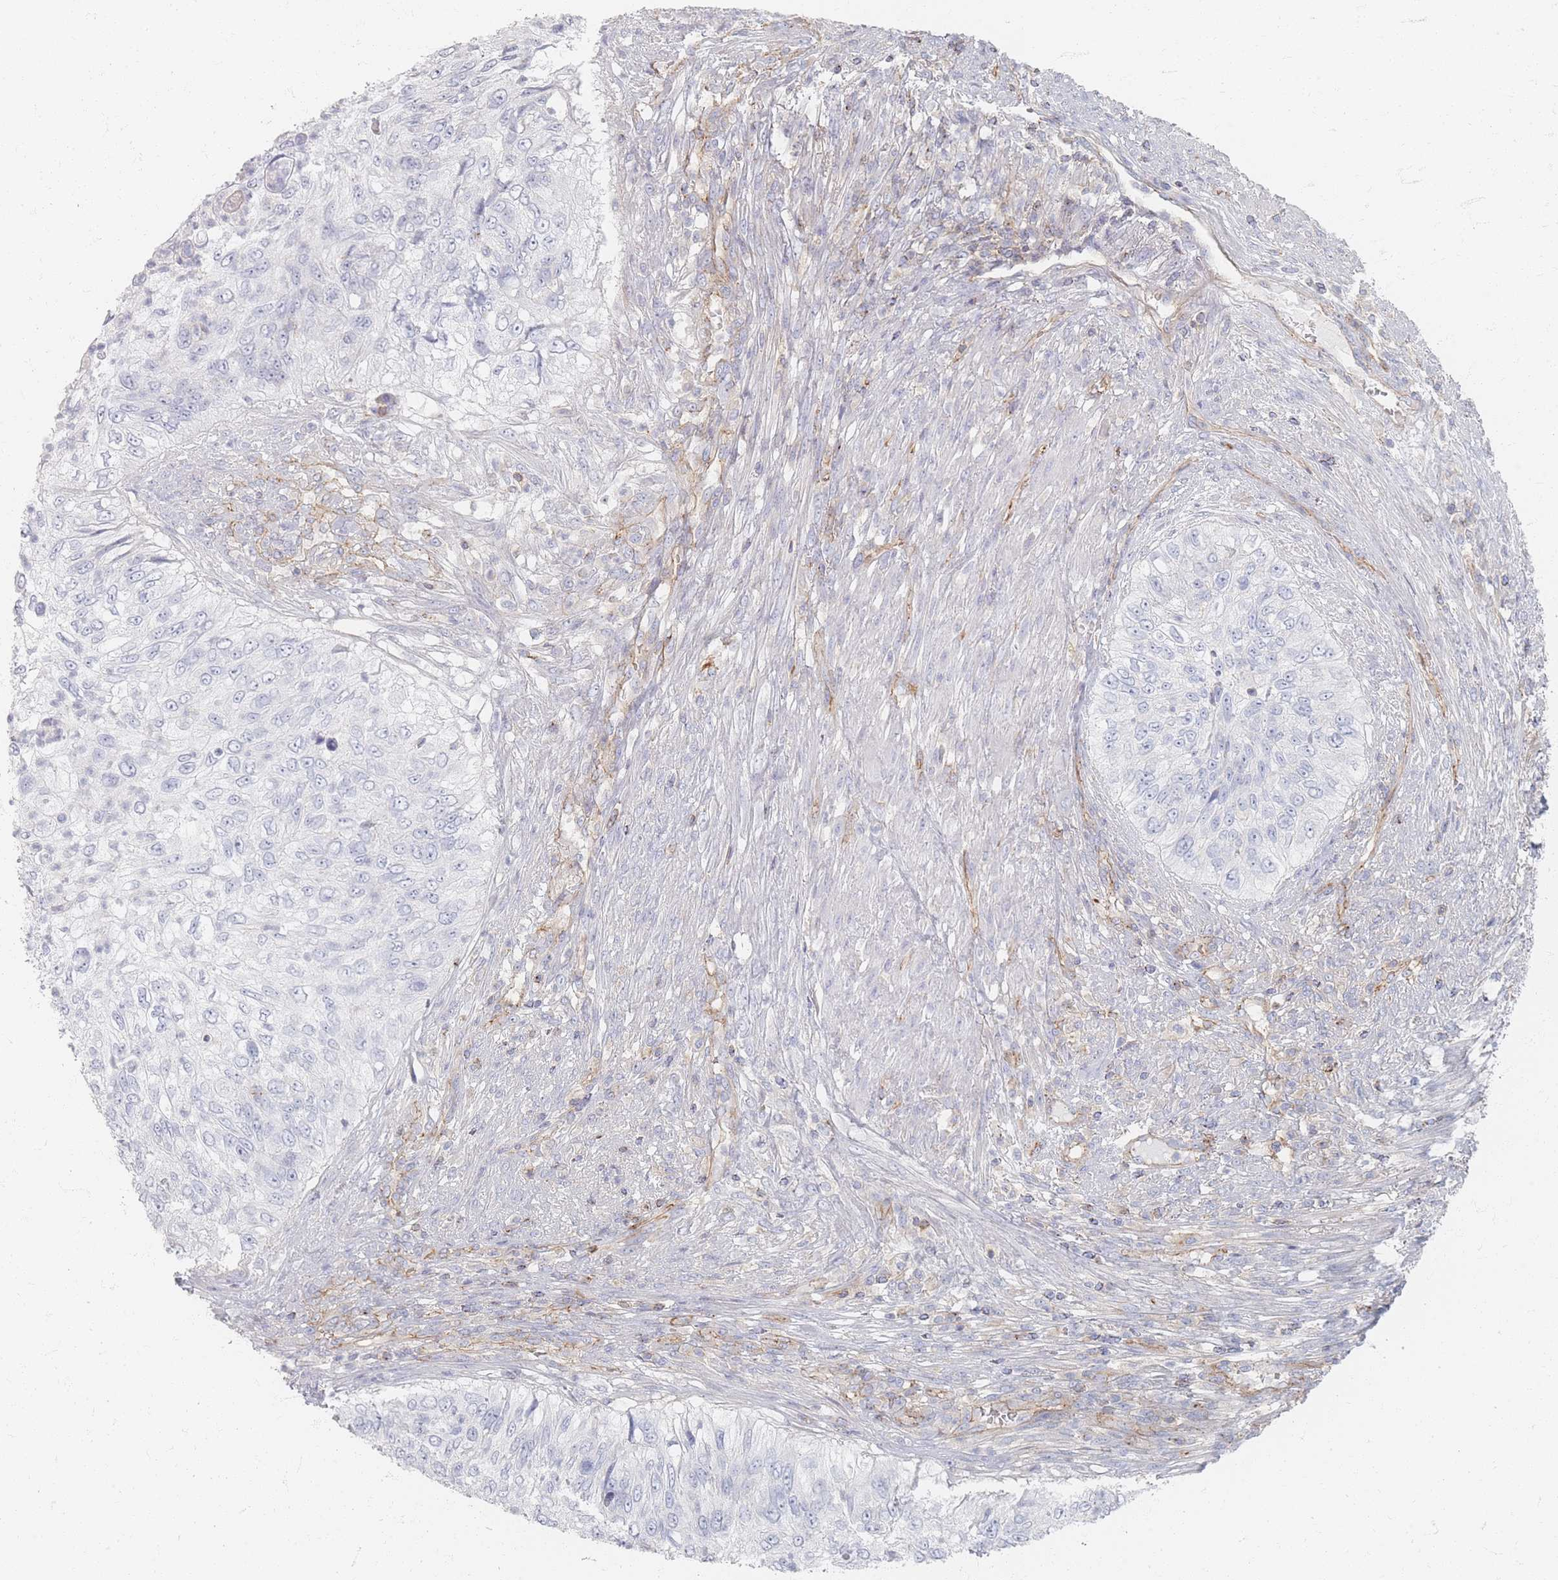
{"staining": {"intensity": "negative", "quantity": "none", "location": "none"}, "tissue": "urothelial cancer", "cell_type": "Tumor cells", "image_type": "cancer", "snomed": [{"axis": "morphology", "description": "Urothelial carcinoma, High grade"}, {"axis": "topography", "description": "Urinary bladder"}], "caption": "Protein analysis of high-grade urothelial carcinoma demonstrates no significant positivity in tumor cells.", "gene": "GNB1", "patient": {"sex": "female", "age": 60}}